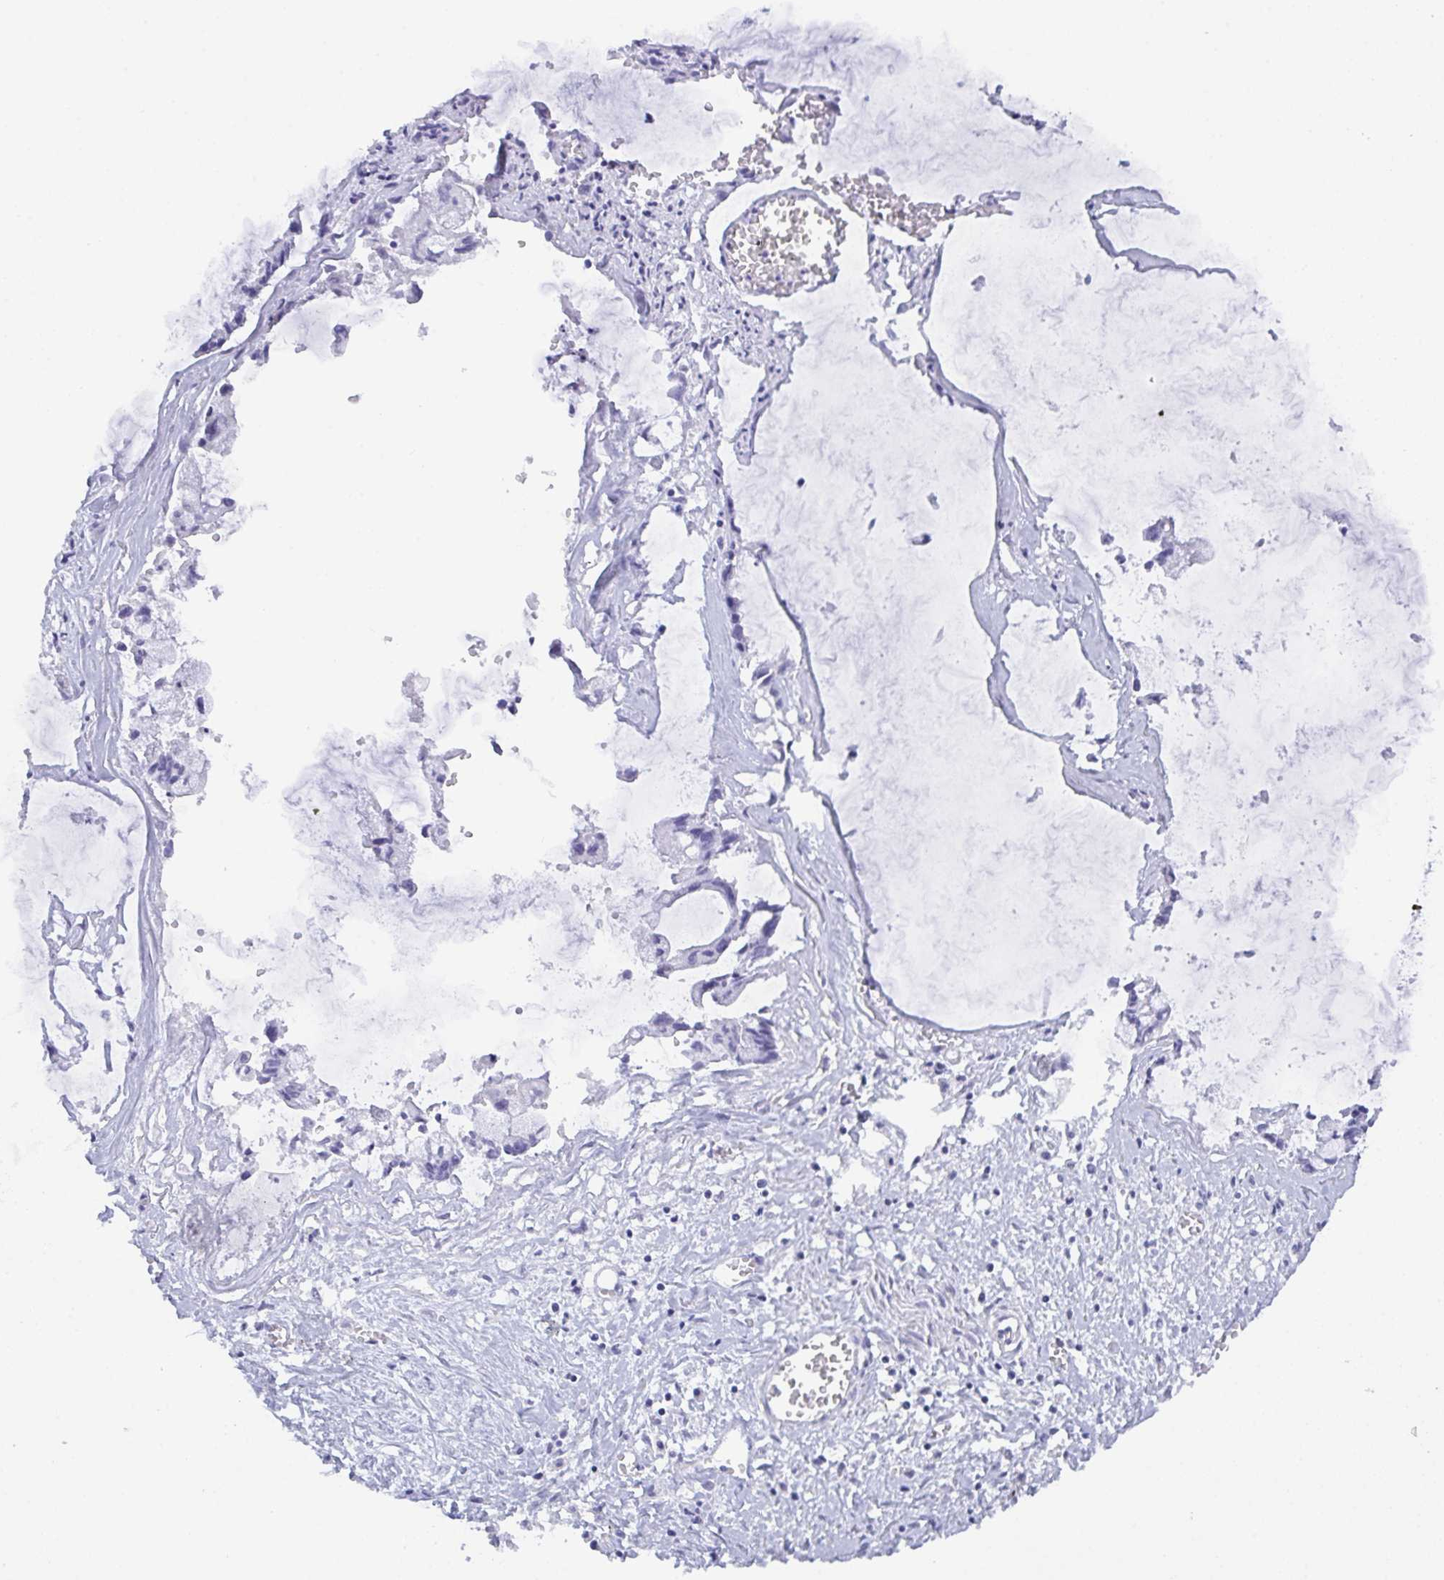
{"staining": {"intensity": "negative", "quantity": "none", "location": "none"}, "tissue": "ovarian cancer", "cell_type": "Tumor cells", "image_type": "cancer", "snomed": [{"axis": "morphology", "description": "Cystadenocarcinoma, mucinous, NOS"}, {"axis": "topography", "description": "Ovary"}], "caption": "Ovarian cancer stained for a protein using immunohistochemistry demonstrates no expression tumor cells.", "gene": "ZNF850", "patient": {"sex": "female", "age": 90}}